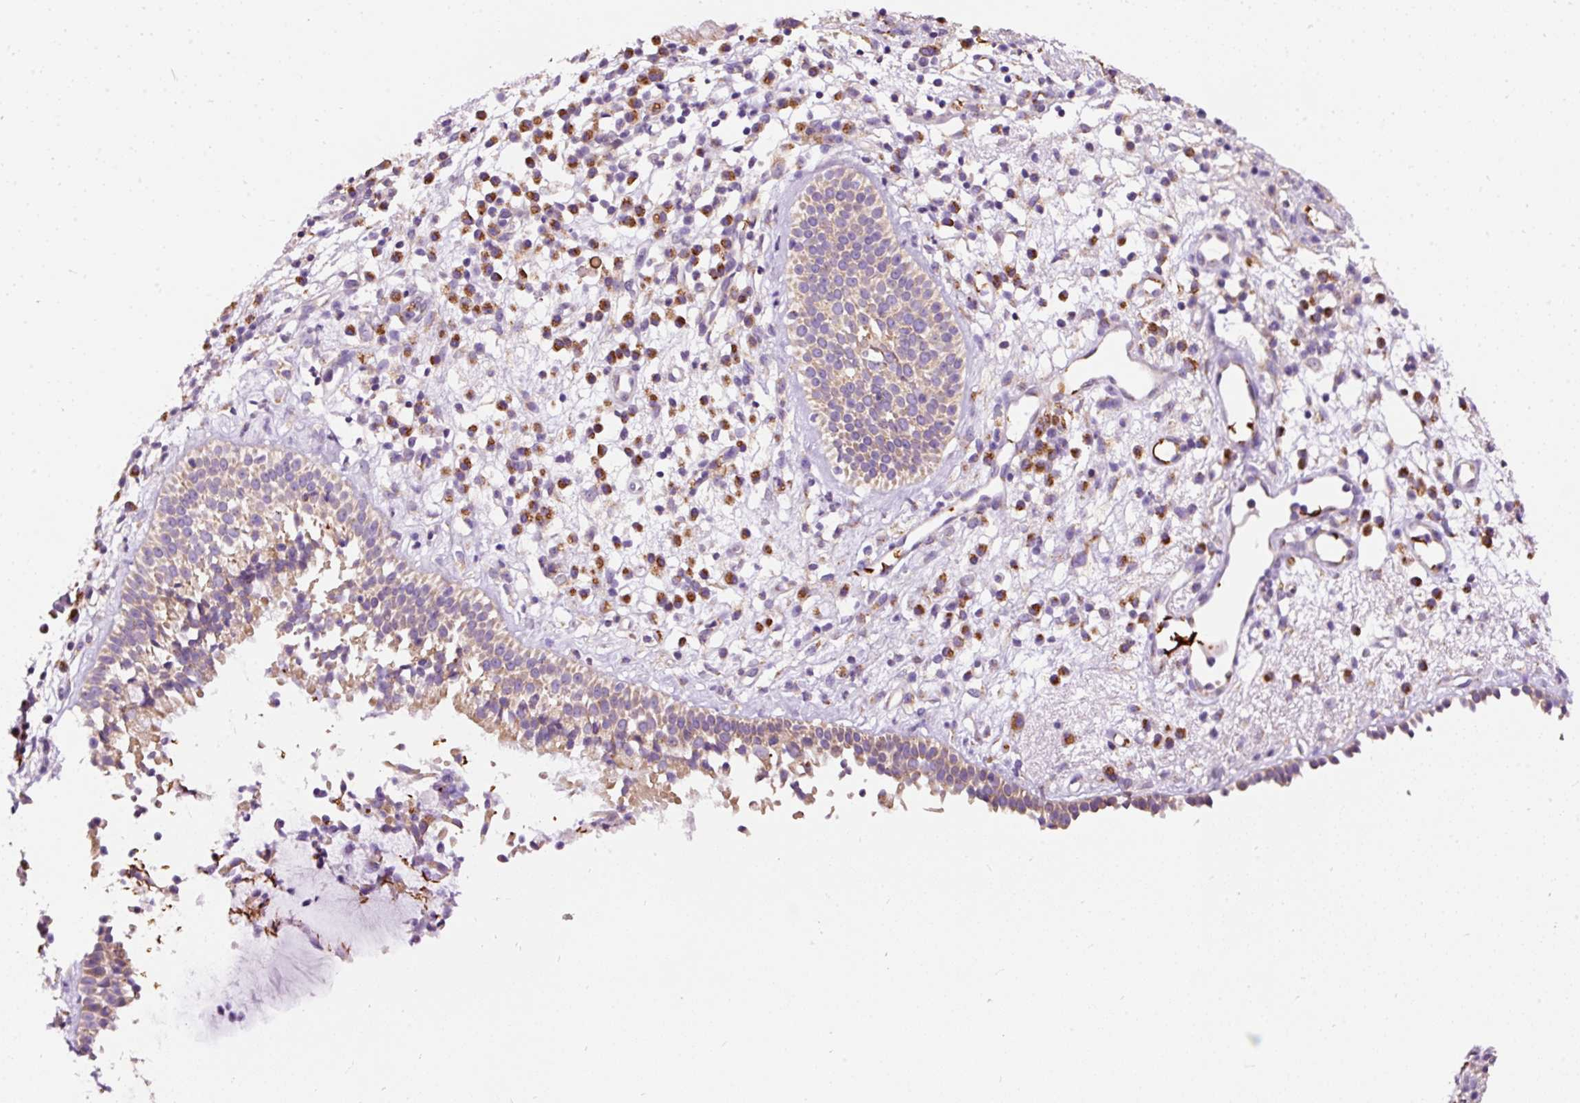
{"staining": {"intensity": "moderate", "quantity": ">75%", "location": "cytoplasmic/membranous"}, "tissue": "nasopharynx", "cell_type": "Respiratory epithelial cells", "image_type": "normal", "snomed": [{"axis": "morphology", "description": "Normal tissue, NOS"}, {"axis": "topography", "description": "Nasopharynx"}], "caption": "Protein expression analysis of unremarkable human nasopharynx reveals moderate cytoplasmic/membranous positivity in approximately >75% of respiratory epithelial cells. (DAB IHC, brown staining for protein, blue staining for nuclei).", "gene": "PRRC2A", "patient": {"sex": "male", "age": 21}}